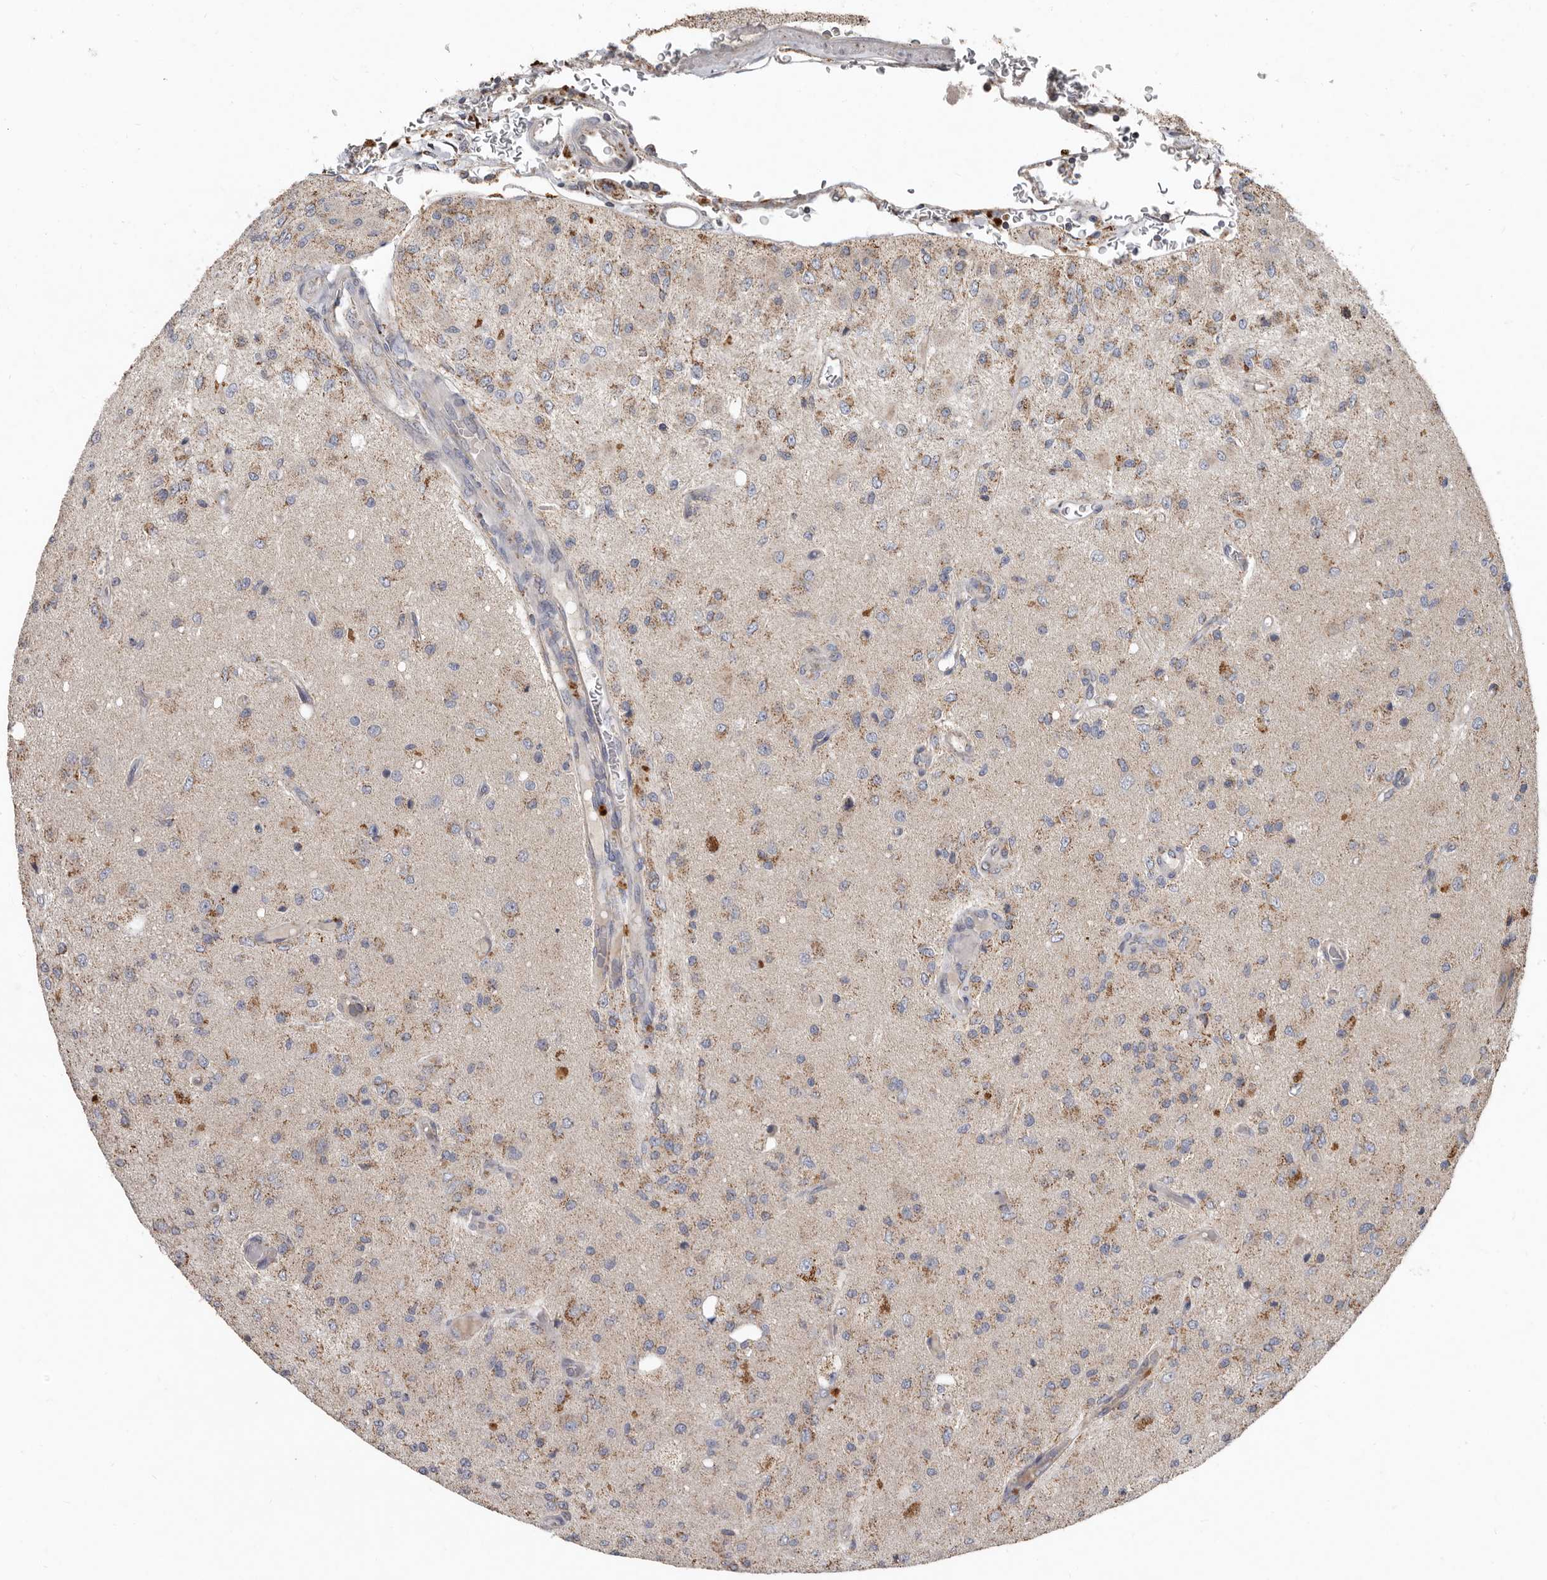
{"staining": {"intensity": "weak", "quantity": "25%-75%", "location": "cytoplasmic/membranous"}, "tissue": "glioma", "cell_type": "Tumor cells", "image_type": "cancer", "snomed": [{"axis": "morphology", "description": "Normal tissue, NOS"}, {"axis": "morphology", "description": "Glioma, malignant, High grade"}, {"axis": "topography", "description": "Cerebral cortex"}], "caption": "A micrograph of human malignant glioma (high-grade) stained for a protein demonstrates weak cytoplasmic/membranous brown staining in tumor cells.", "gene": "KIF26B", "patient": {"sex": "male", "age": 77}}